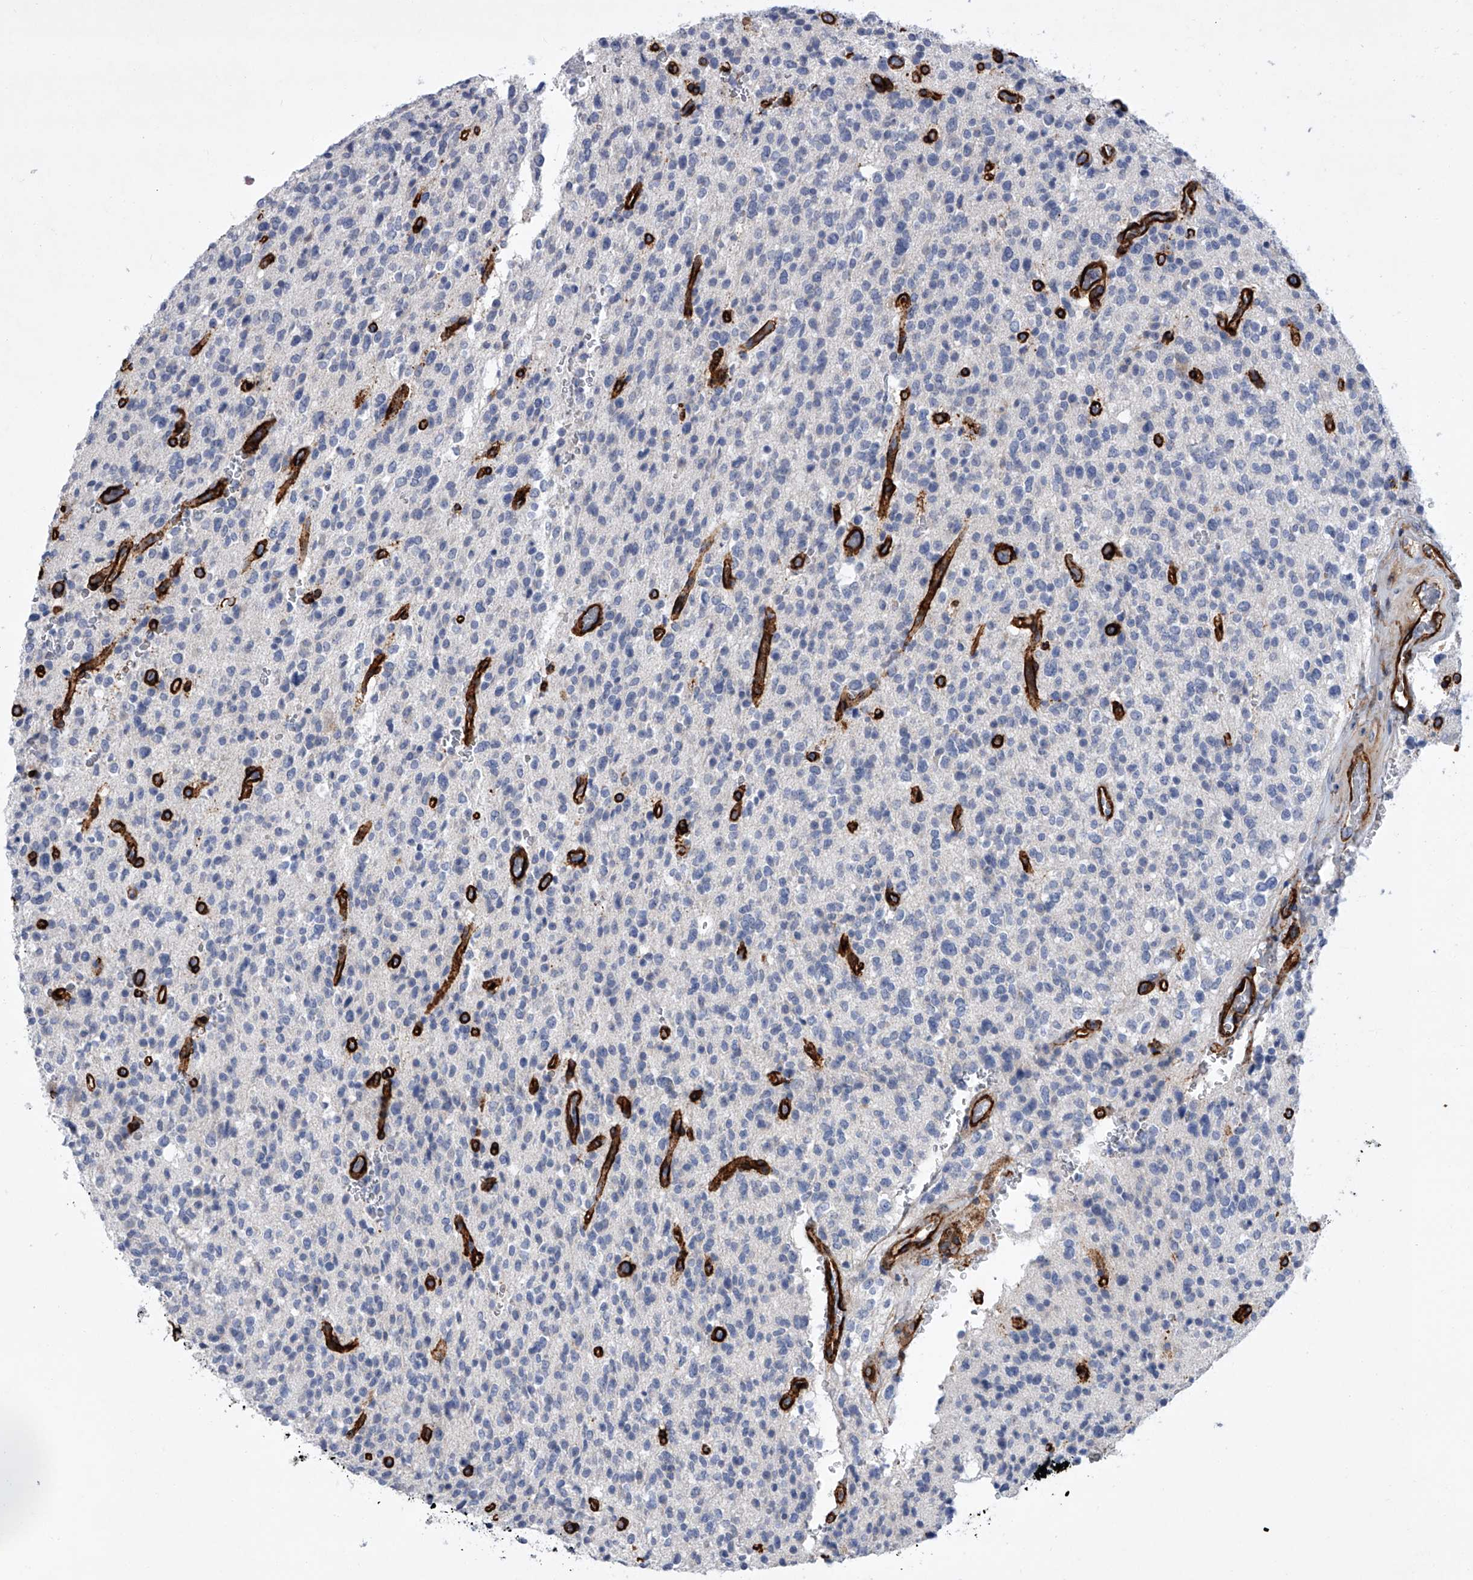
{"staining": {"intensity": "negative", "quantity": "none", "location": "none"}, "tissue": "glioma", "cell_type": "Tumor cells", "image_type": "cancer", "snomed": [{"axis": "morphology", "description": "Glioma, malignant, High grade"}, {"axis": "topography", "description": "Brain"}], "caption": "A high-resolution photomicrograph shows immunohistochemistry (IHC) staining of malignant glioma (high-grade), which shows no significant positivity in tumor cells.", "gene": "ALG14", "patient": {"sex": "male", "age": 34}}